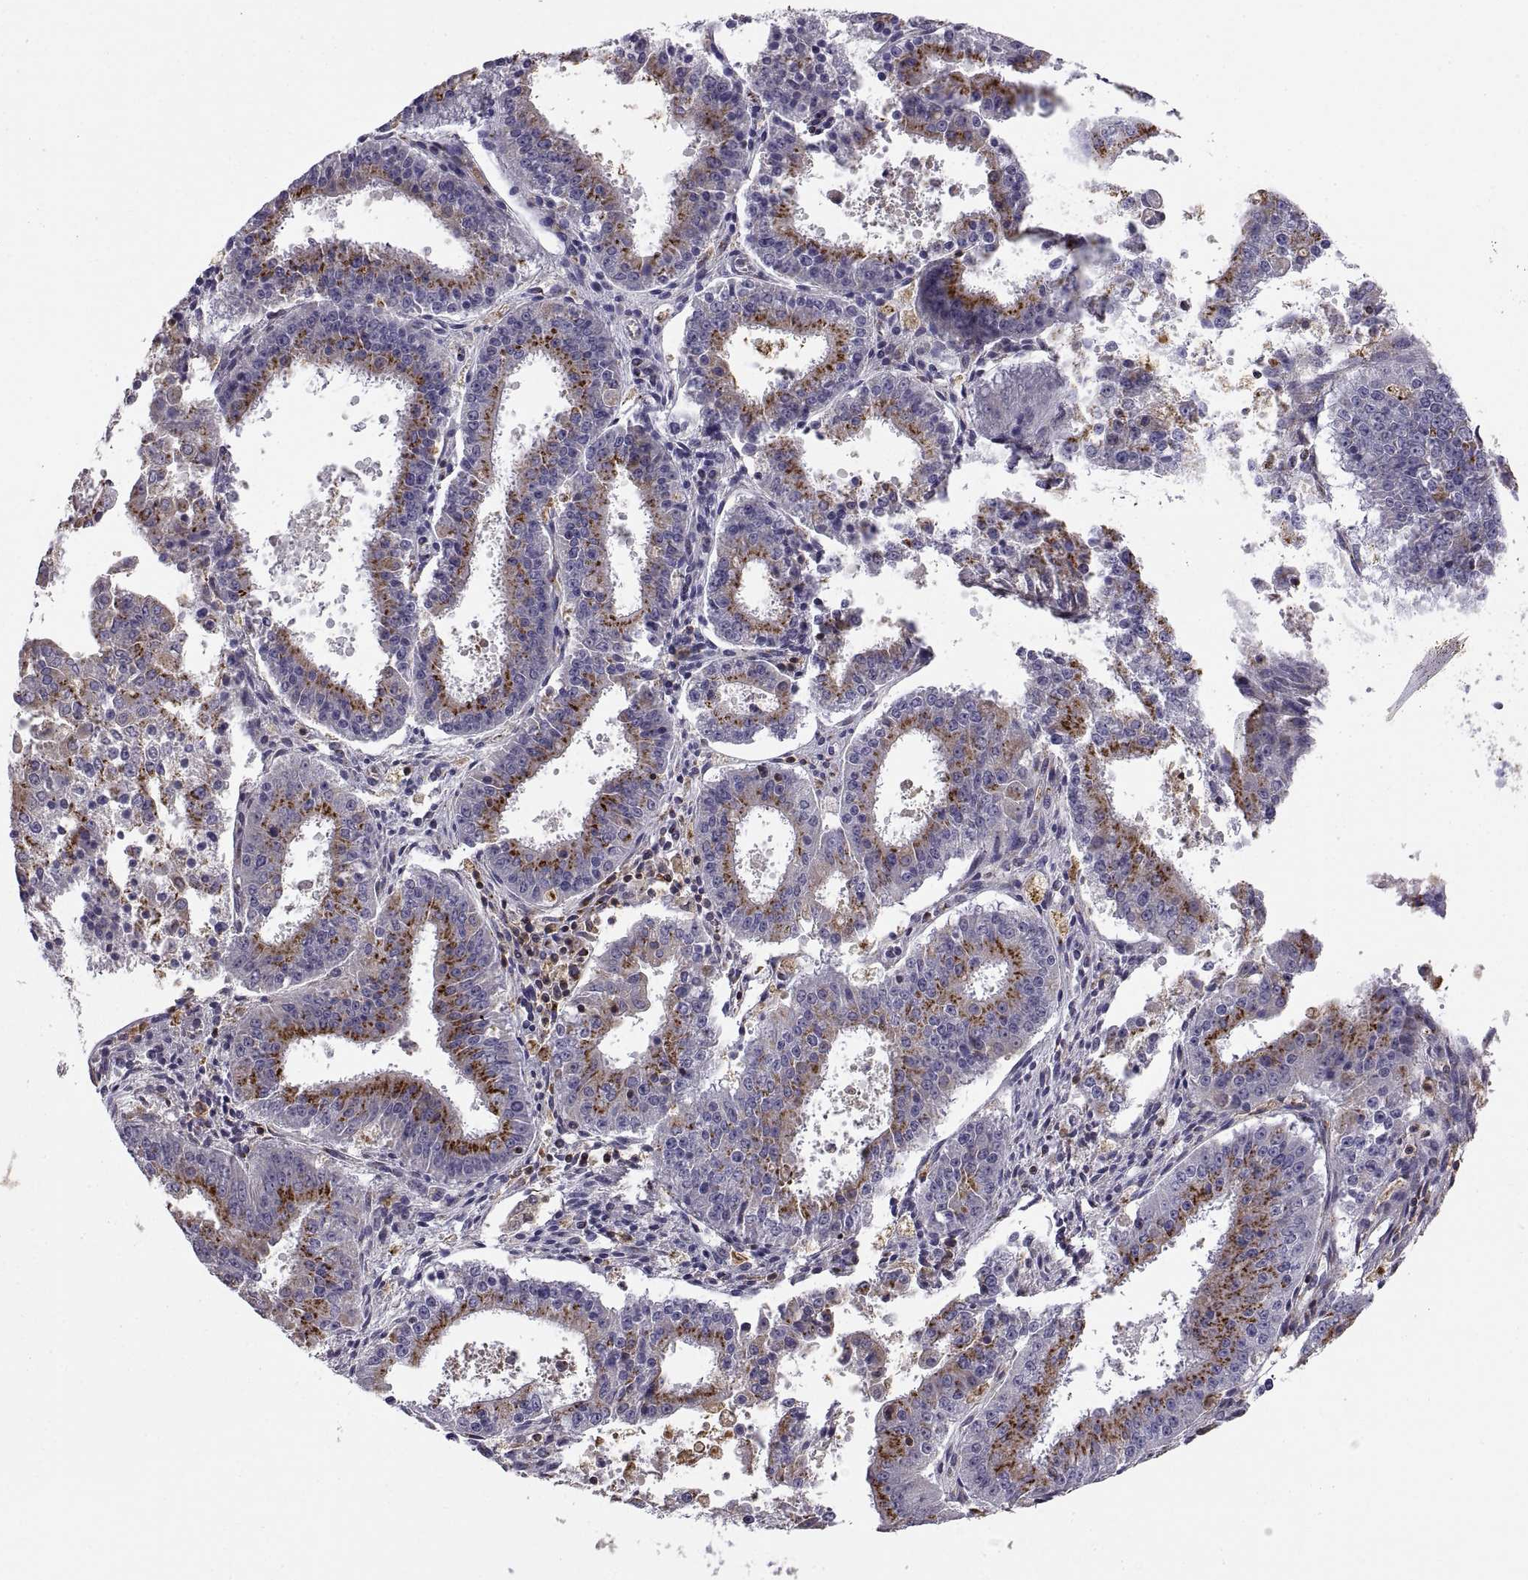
{"staining": {"intensity": "strong", "quantity": "25%-75%", "location": "cytoplasmic/membranous"}, "tissue": "ovarian cancer", "cell_type": "Tumor cells", "image_type": "cancer", "snomed": [{"axis": "morphology", "description": "Carcinoma, endometroid"}, {"axis": "topography", "description": "Ovary"}], "caption": "Immunohistochemical staining of endometroid carcinoma (ovarian) shows high levels of strong cytoplasmic/membranous protein positivity in about 25%-75% of tumor cells.", "gene": "ACAP1", "patient": {"sex": "female", "age": 42}}